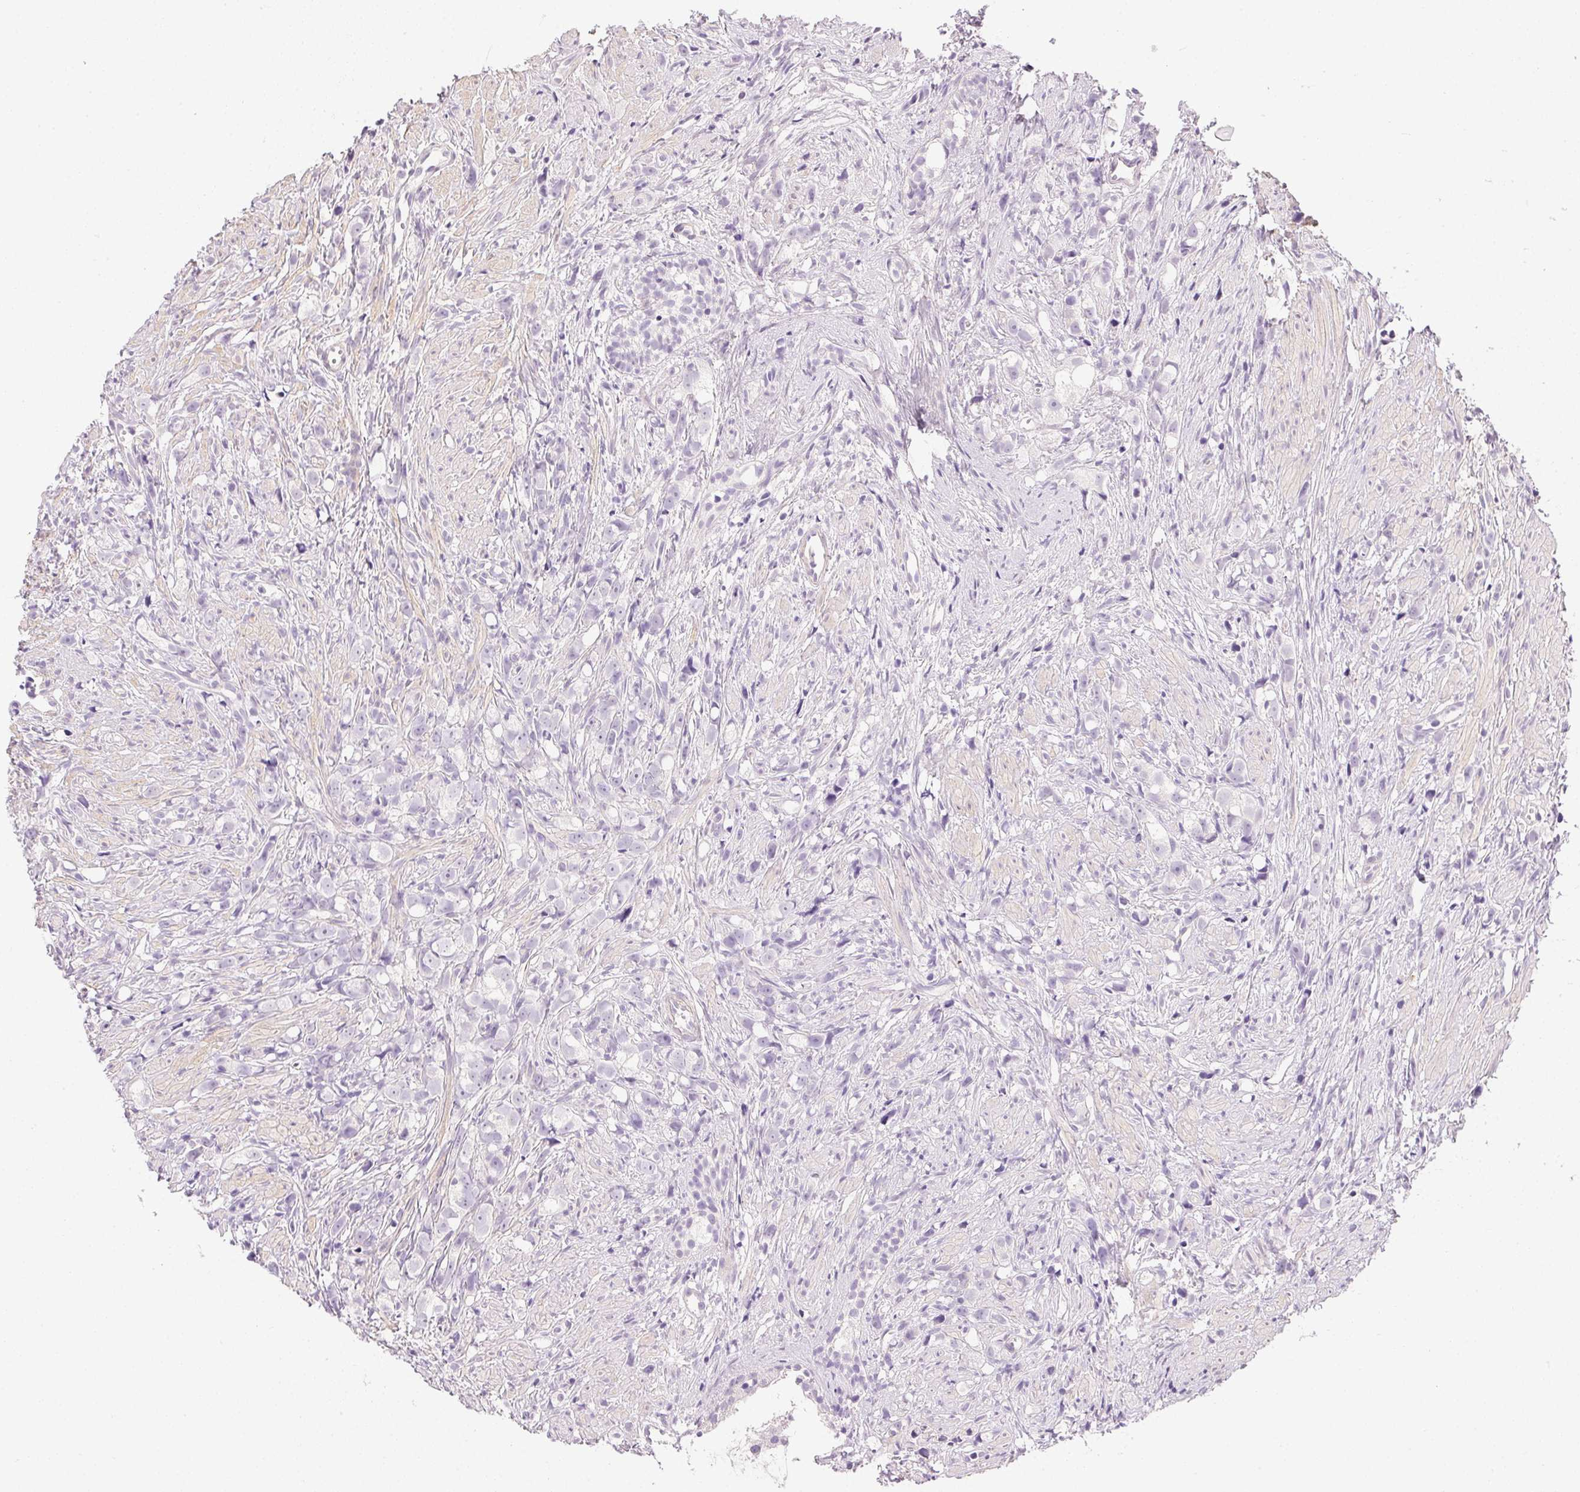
{"staining": {"intensity": "negative", "quantity": "none", "location": "none"}, "tissue": "prostate cancer", "cell_type": "Tumor cells", "image_type": "cancer", "snomed": [{"axis": "morphology", "description": "Adenocarcinoma, High grade"}, {"axis": "topography", "description": "Prostate"}], "caption": "Immunohistochemistry (IHC) photomicrograph of neoplastic tissue: prostate cancer (adenocarcinoma (high-grade)) stained with DAB (3,3'-diaminobenzidine) demonstrates no significant protein expression in tumor cells.", "gene": "PRL", "patient": {"sex": "male", "age": 75}}